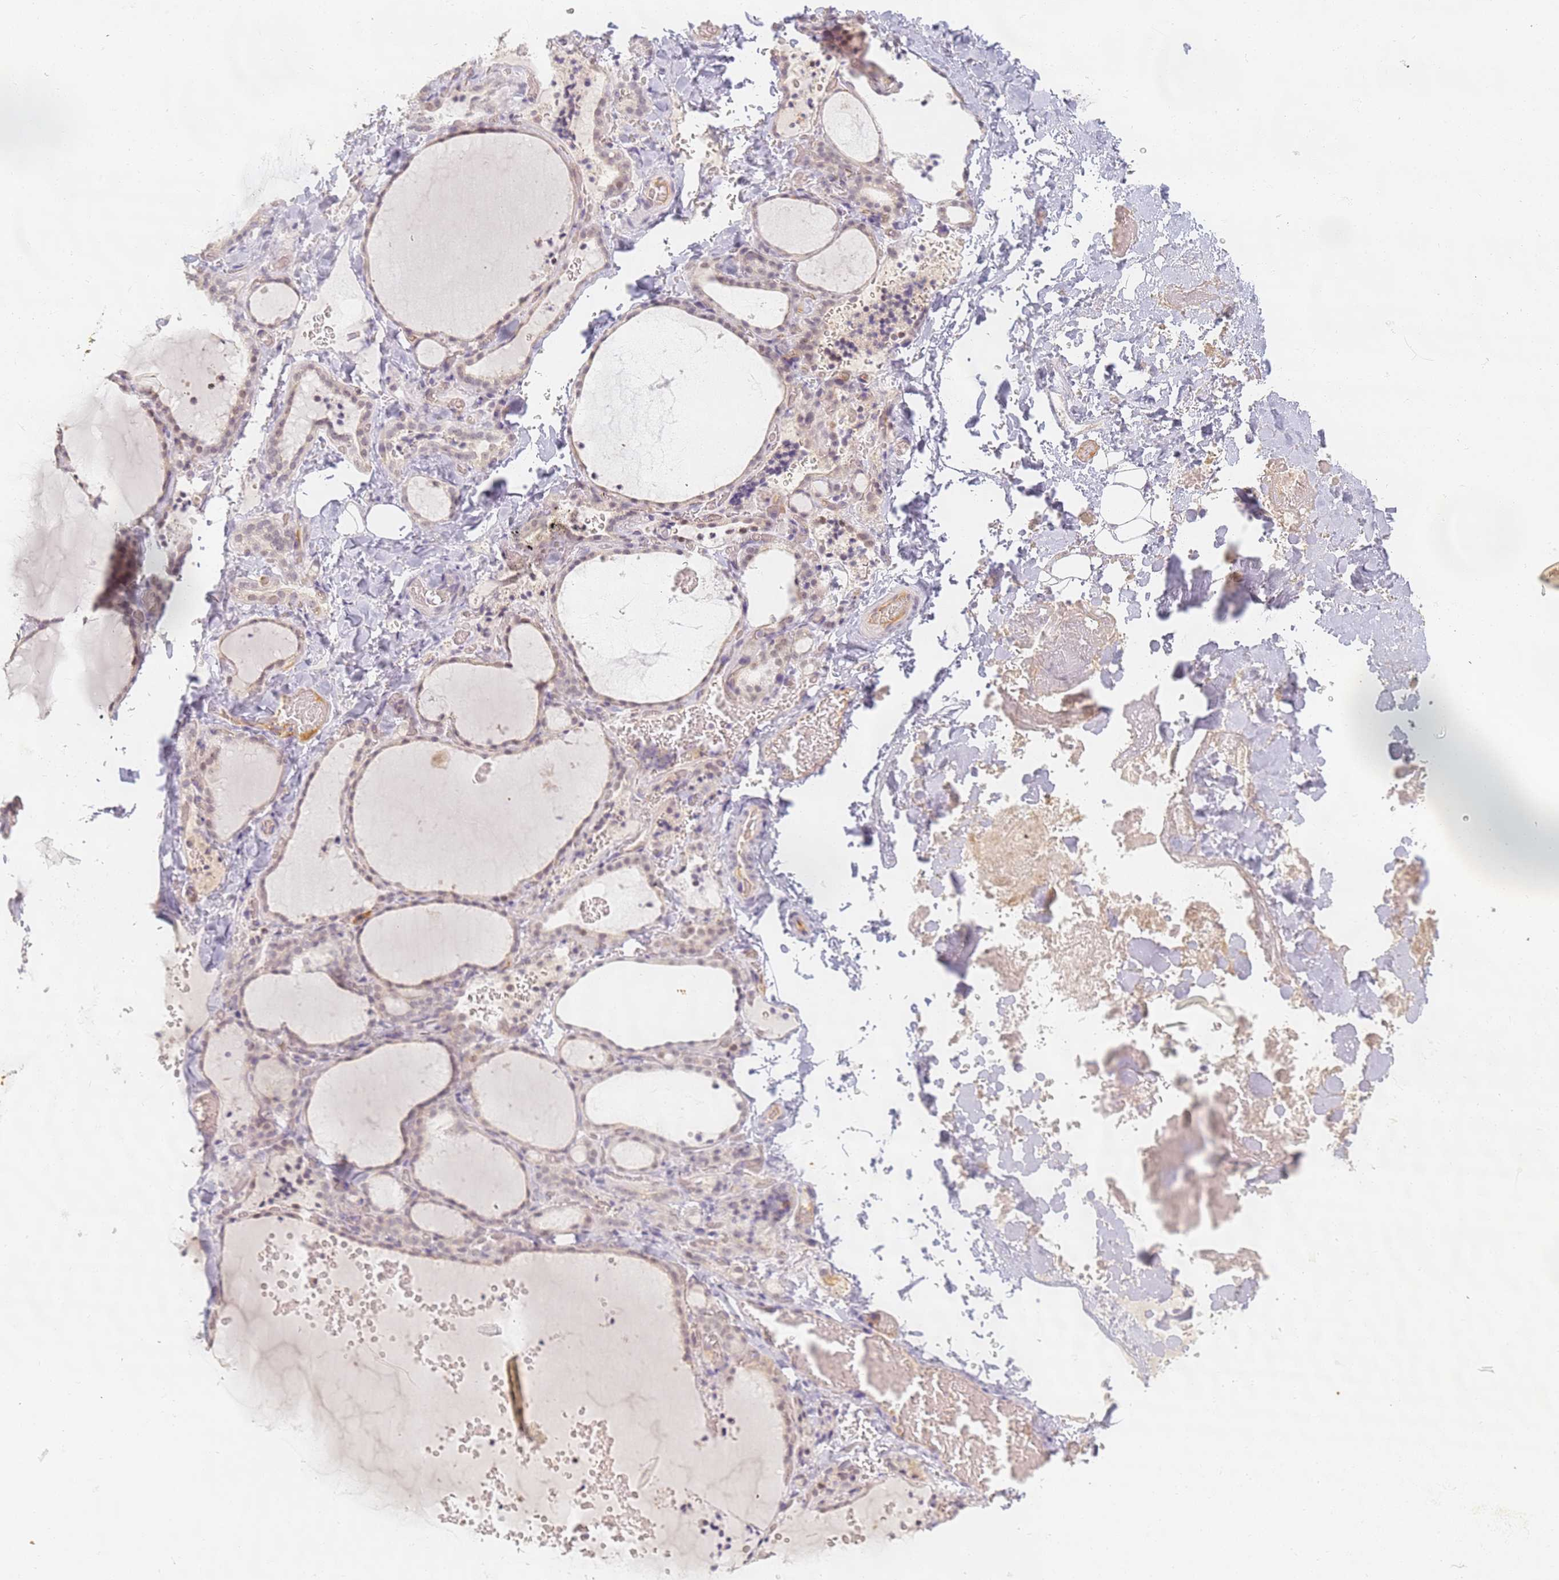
{"staining": {"intensity": "negative", "quantity": "none", "location": "none"}, "tissue": "thyroid gland", "cell_type": "Glandular cells", "image_type": "normal", "snomed": [{"axis": "morphology", "description": "Normal tissue, NOS"}, {"axis": "topography", "description": "Thyroid gland"}], "caption": "The image demonstrates no staining of glandular cells in benign thyroid gland. (Immunohistochemistry, brightfield microscopy, high magnification).", "gene": "SLC38A9", "patient": {"sex": "female", "age": 22}}